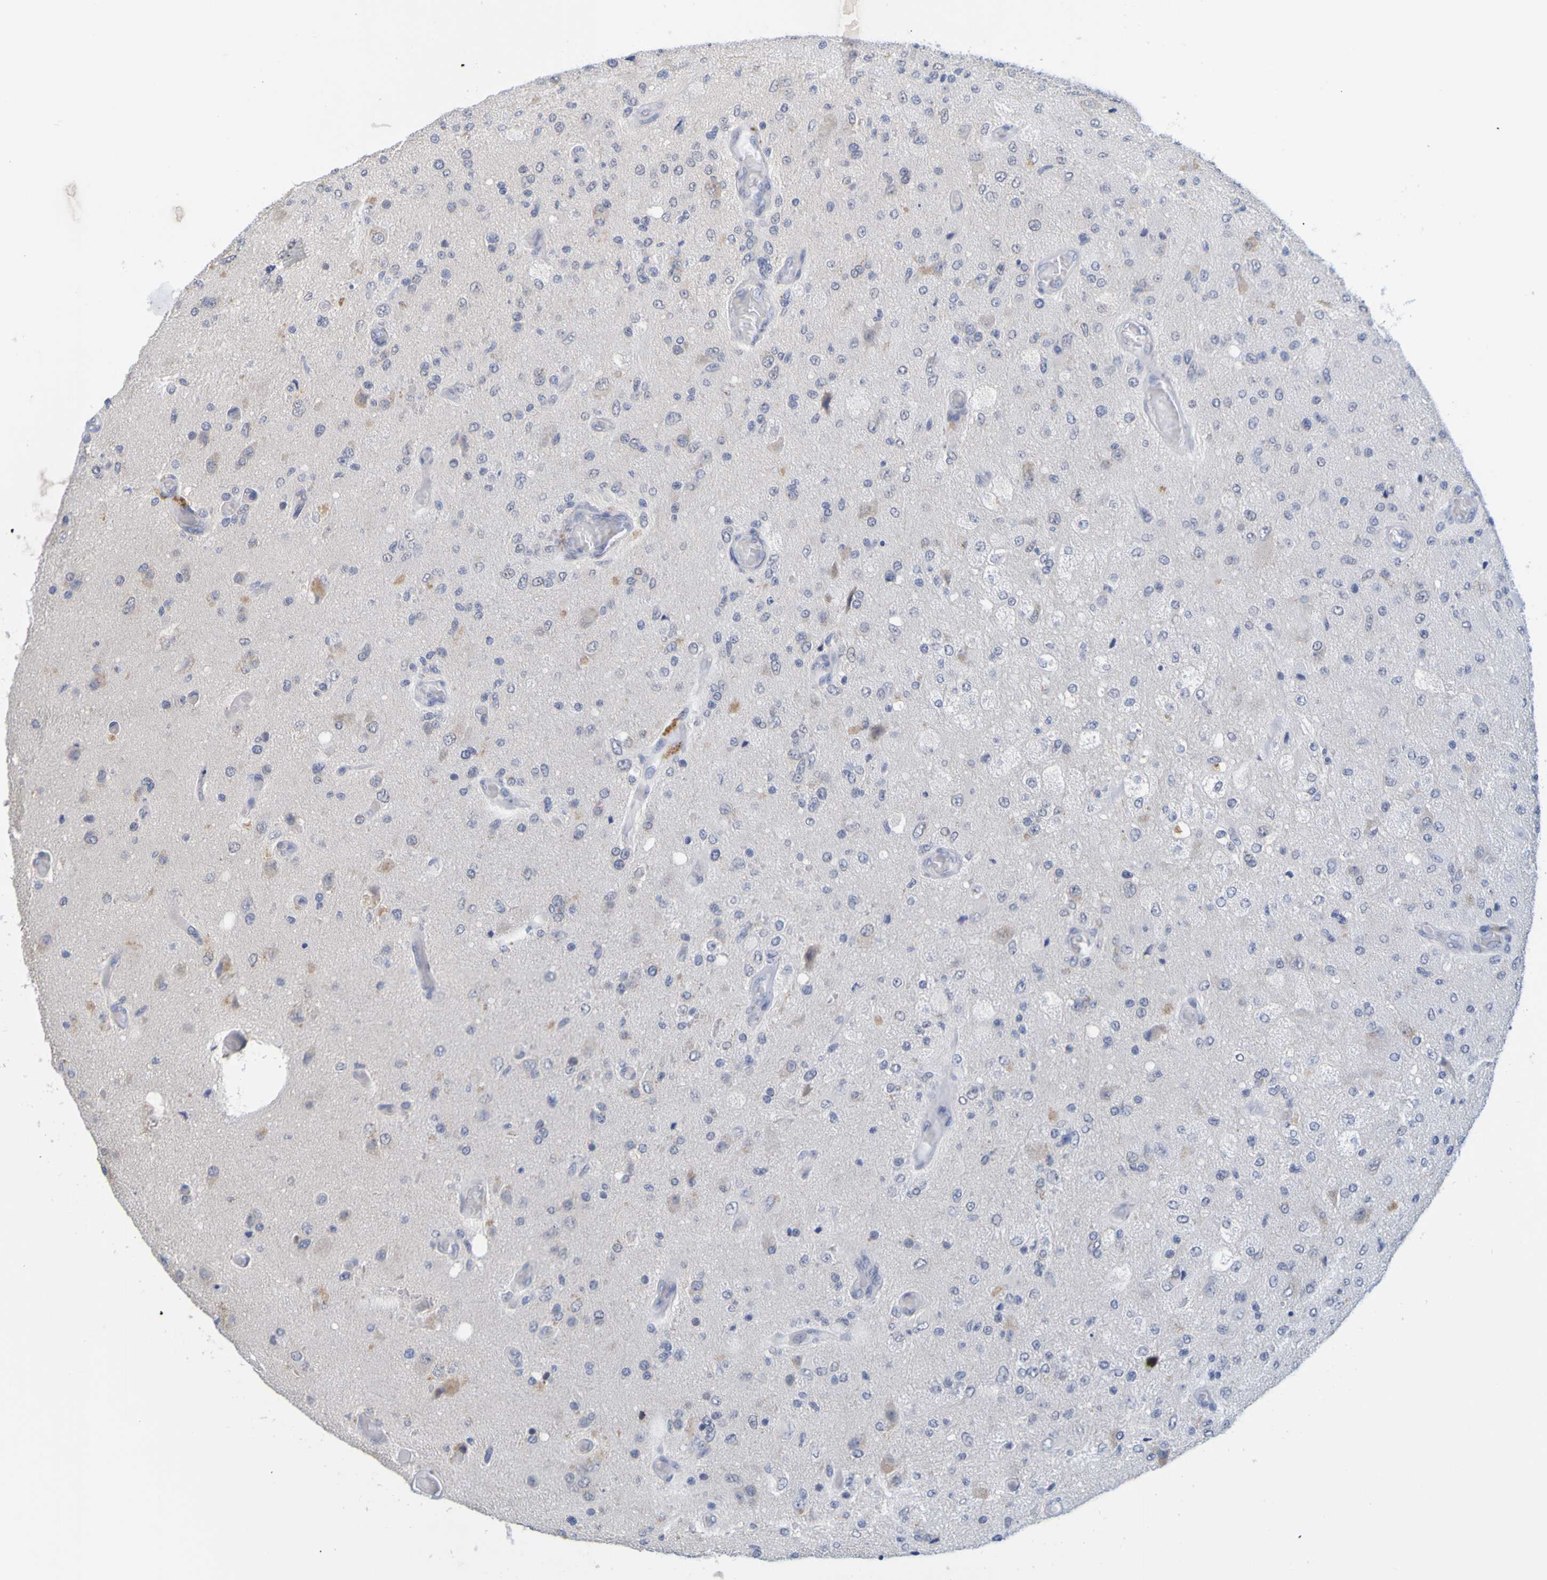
{"staining": {"intensity": "negative", "quantity": "none", "location": "none"}, "tissue": "glioma", "cell_type": "Tumor cells", "image_type": "cancer", "snomed": [{"axis": "morphology", "description": "Normal tissue, NOS"}, {"axis": "morphology", "description": "Glioma, malignant, High grade"}, {"axis": "topography", "description": "Cerebral cortex"}], "caption": "There is no significant staining in tumor cells of malignant glioma (high-grade). (DAB (3,3'-diaminobenzidine) immunohistochemistry, high magnification).", "gene": "ENDOU", "patient": {"sex": "male", "age": 77}}